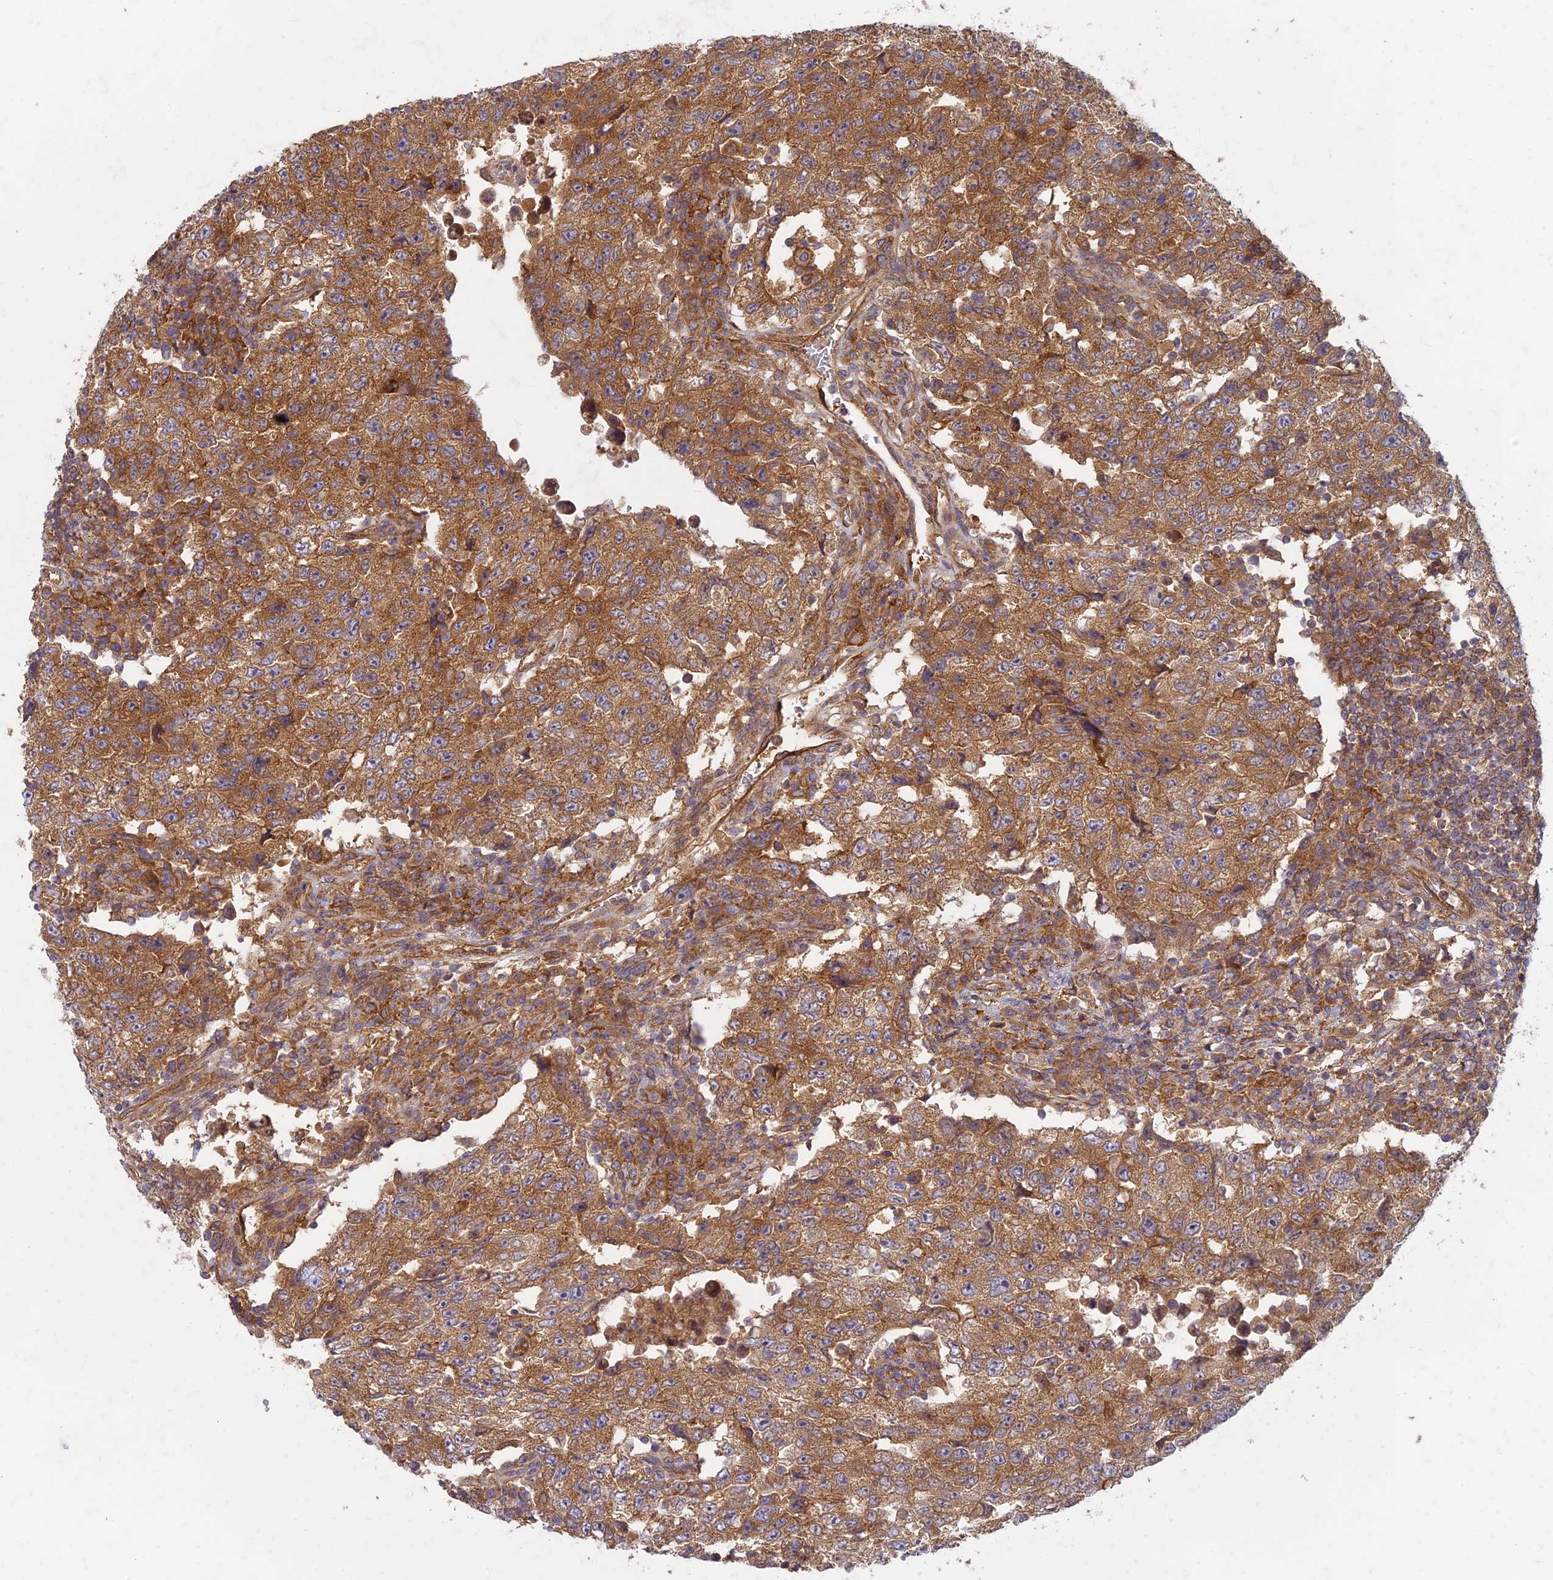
{"staining": {"intensity": "moderate", "quantity": ">75%", "location": "cytoplasmic/membranous"}, "tissue": "testis cancer", "cell_type": "Tumor cells", "image_type": "cancer", "snomed": [{"axis": "morphology", "description": "Carcinoma, Embryonal, NOS"}, {"axis": "topography", "description": "Testis"}], "caption": "Protein staining exhibits moderate cytoplasmic/membranous expression in approximately >75% of tumor cells in testis cancer.", "gene": "TCF25", "patient": {"sex": "male", "age": 26}}